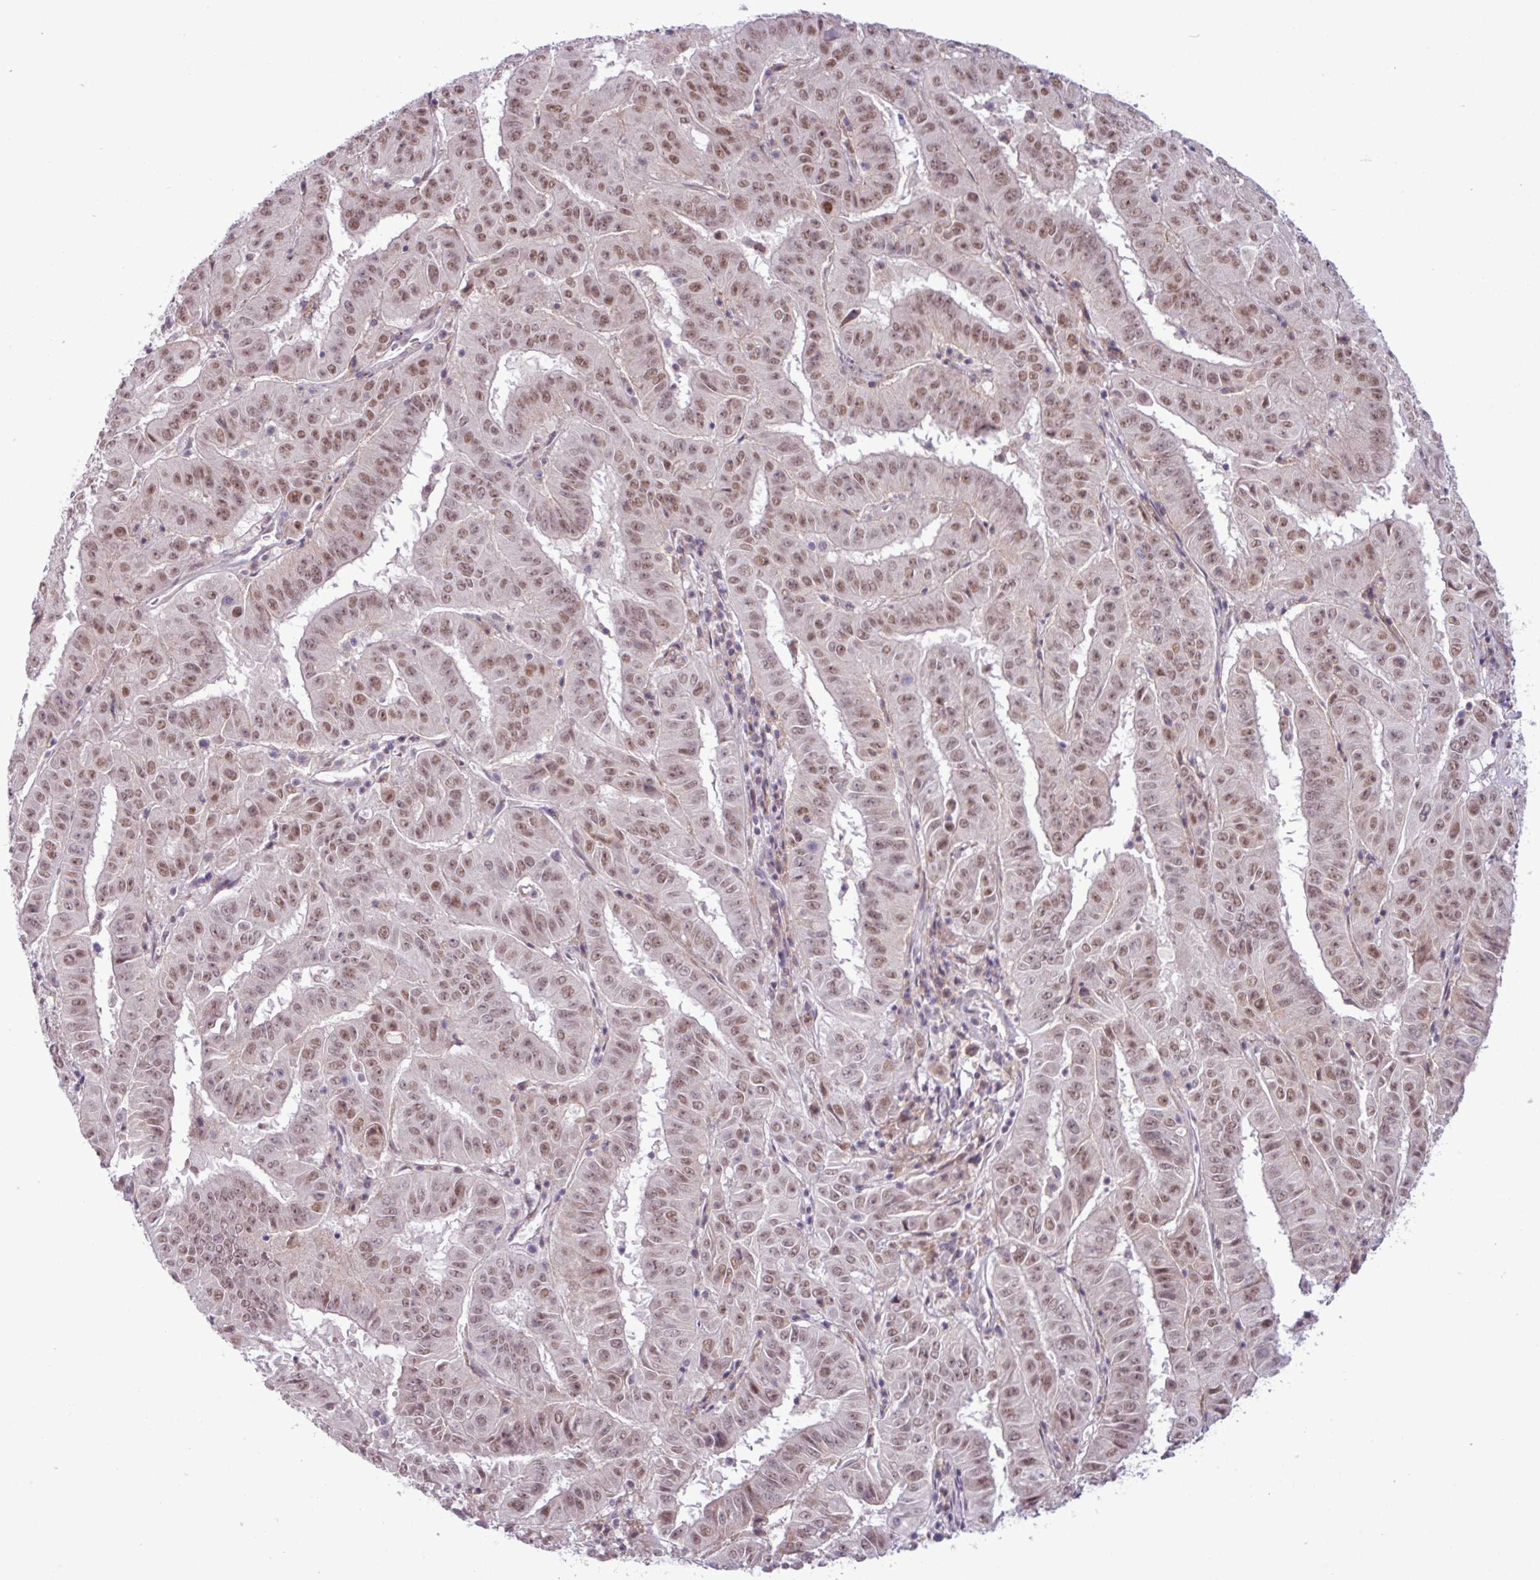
{"staining": {"intensity": "moderate", "quantity": ">75%", "location": "nuclear"}, "tissue": "pancreatic cancer", "cell_type": "Tumor cells", "image_type": "cancer", "snomed": [{"axis": "morphology", "description": "Adenocarcinoma, NOS"}, {"axis": "topography", "description": "Pancreas"}], "caption": "Pancreatic cancer stained for a protein exhibits moderate nuclear positivity in tumor cells.", "gene": "NOTCH2", "patient": {"sex": "male", "age": 63}}